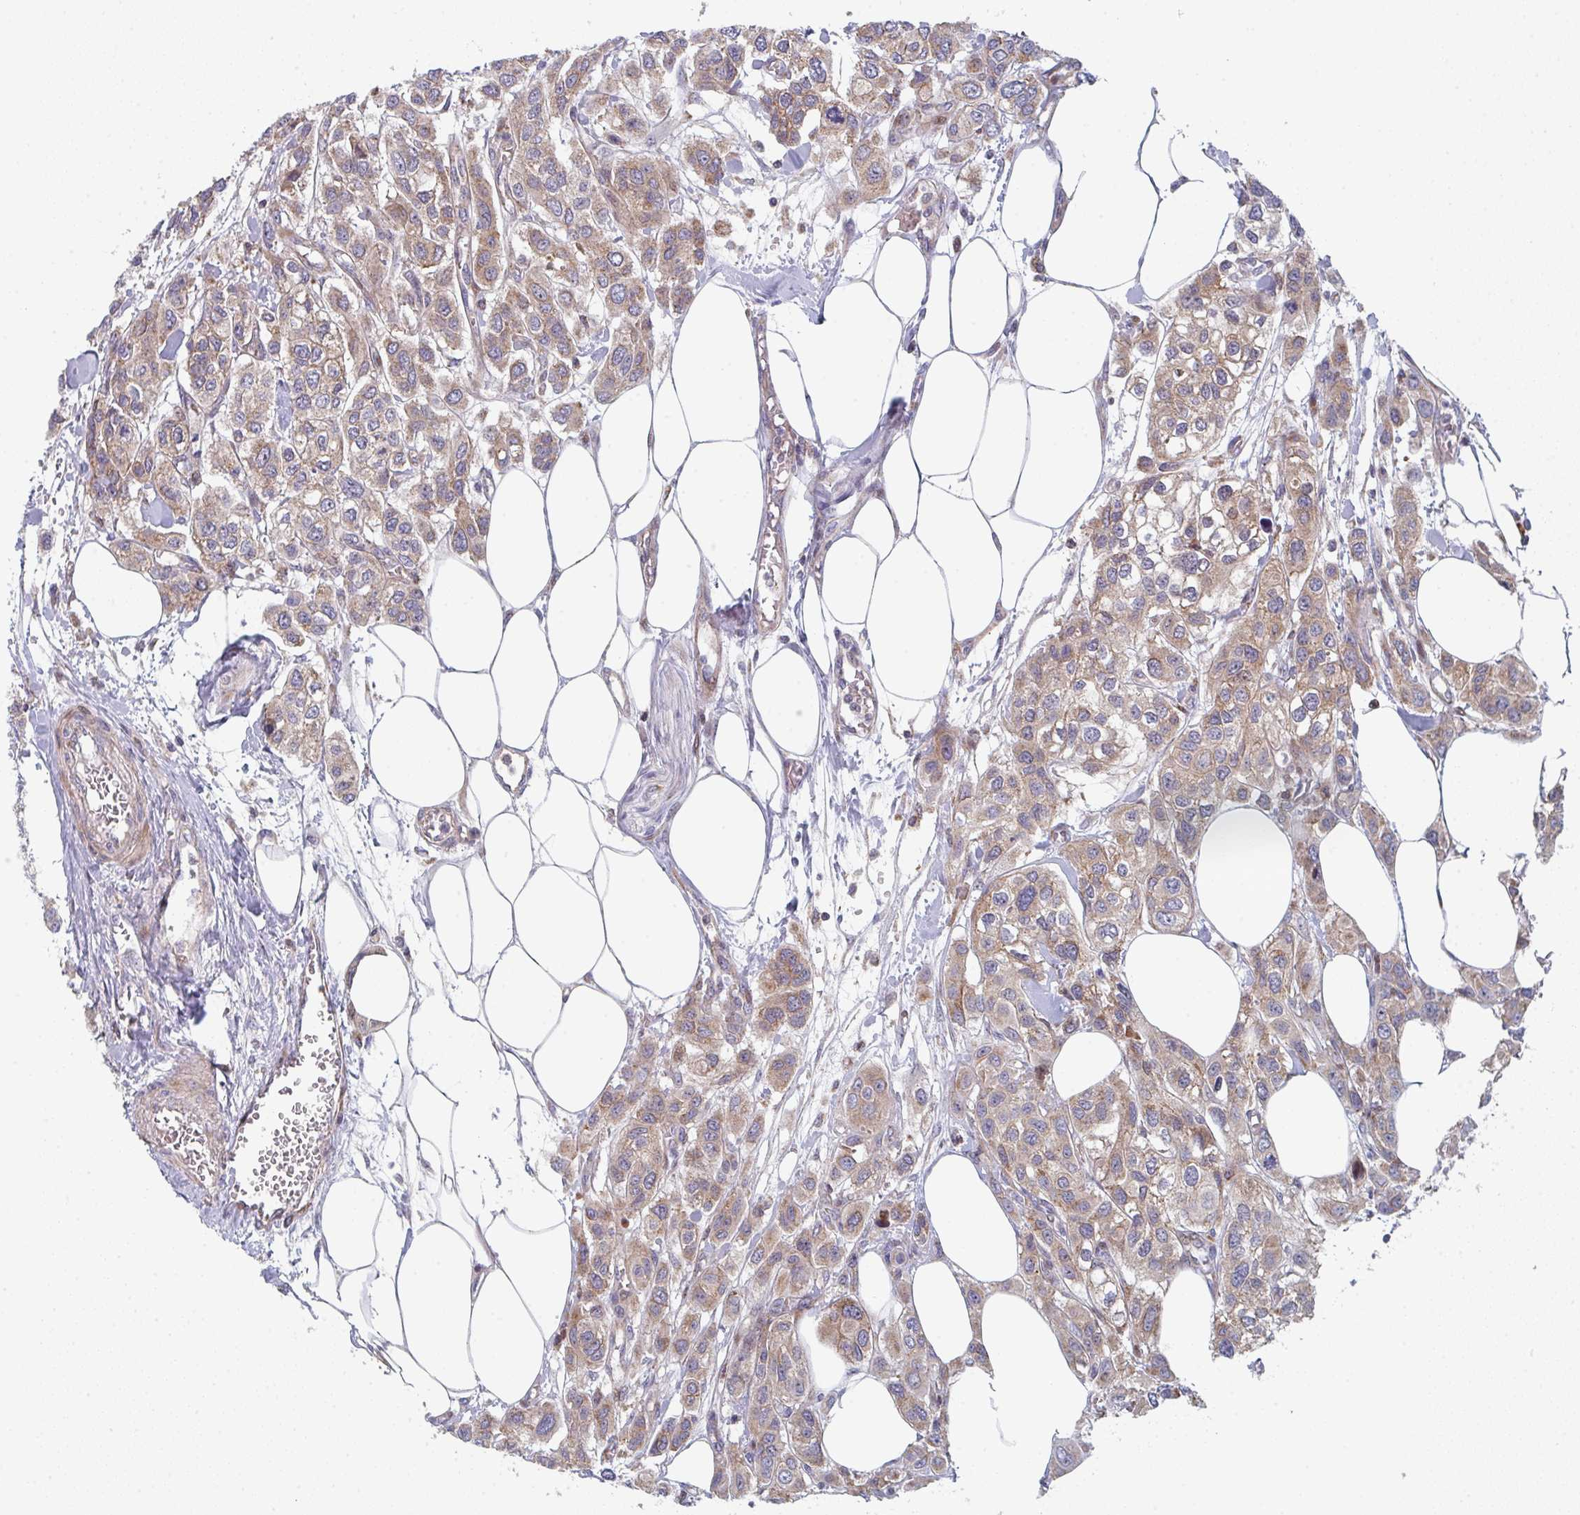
{"staining": {"intensity": "moderate", "quantity": ">75%", "location": "cytoplasmic/membranous"}, "tissue": "urothelial cancer", "cell_type": "Tumor cells", "image_type": "cancer", "snomed": [{"axis": "morphology", "description": "Urothelial carcinoma, High grade"}, {"axis": "topography", "description": "Urinary bladder"}], "caption": "The image demonstrates a brown stain indicating the presence of a protein in the cytoplasmic/membranous of tumor cells in urothelial cancer.", "gene": "ZNF644", "patient": {"sex": "male", "age": 67}}